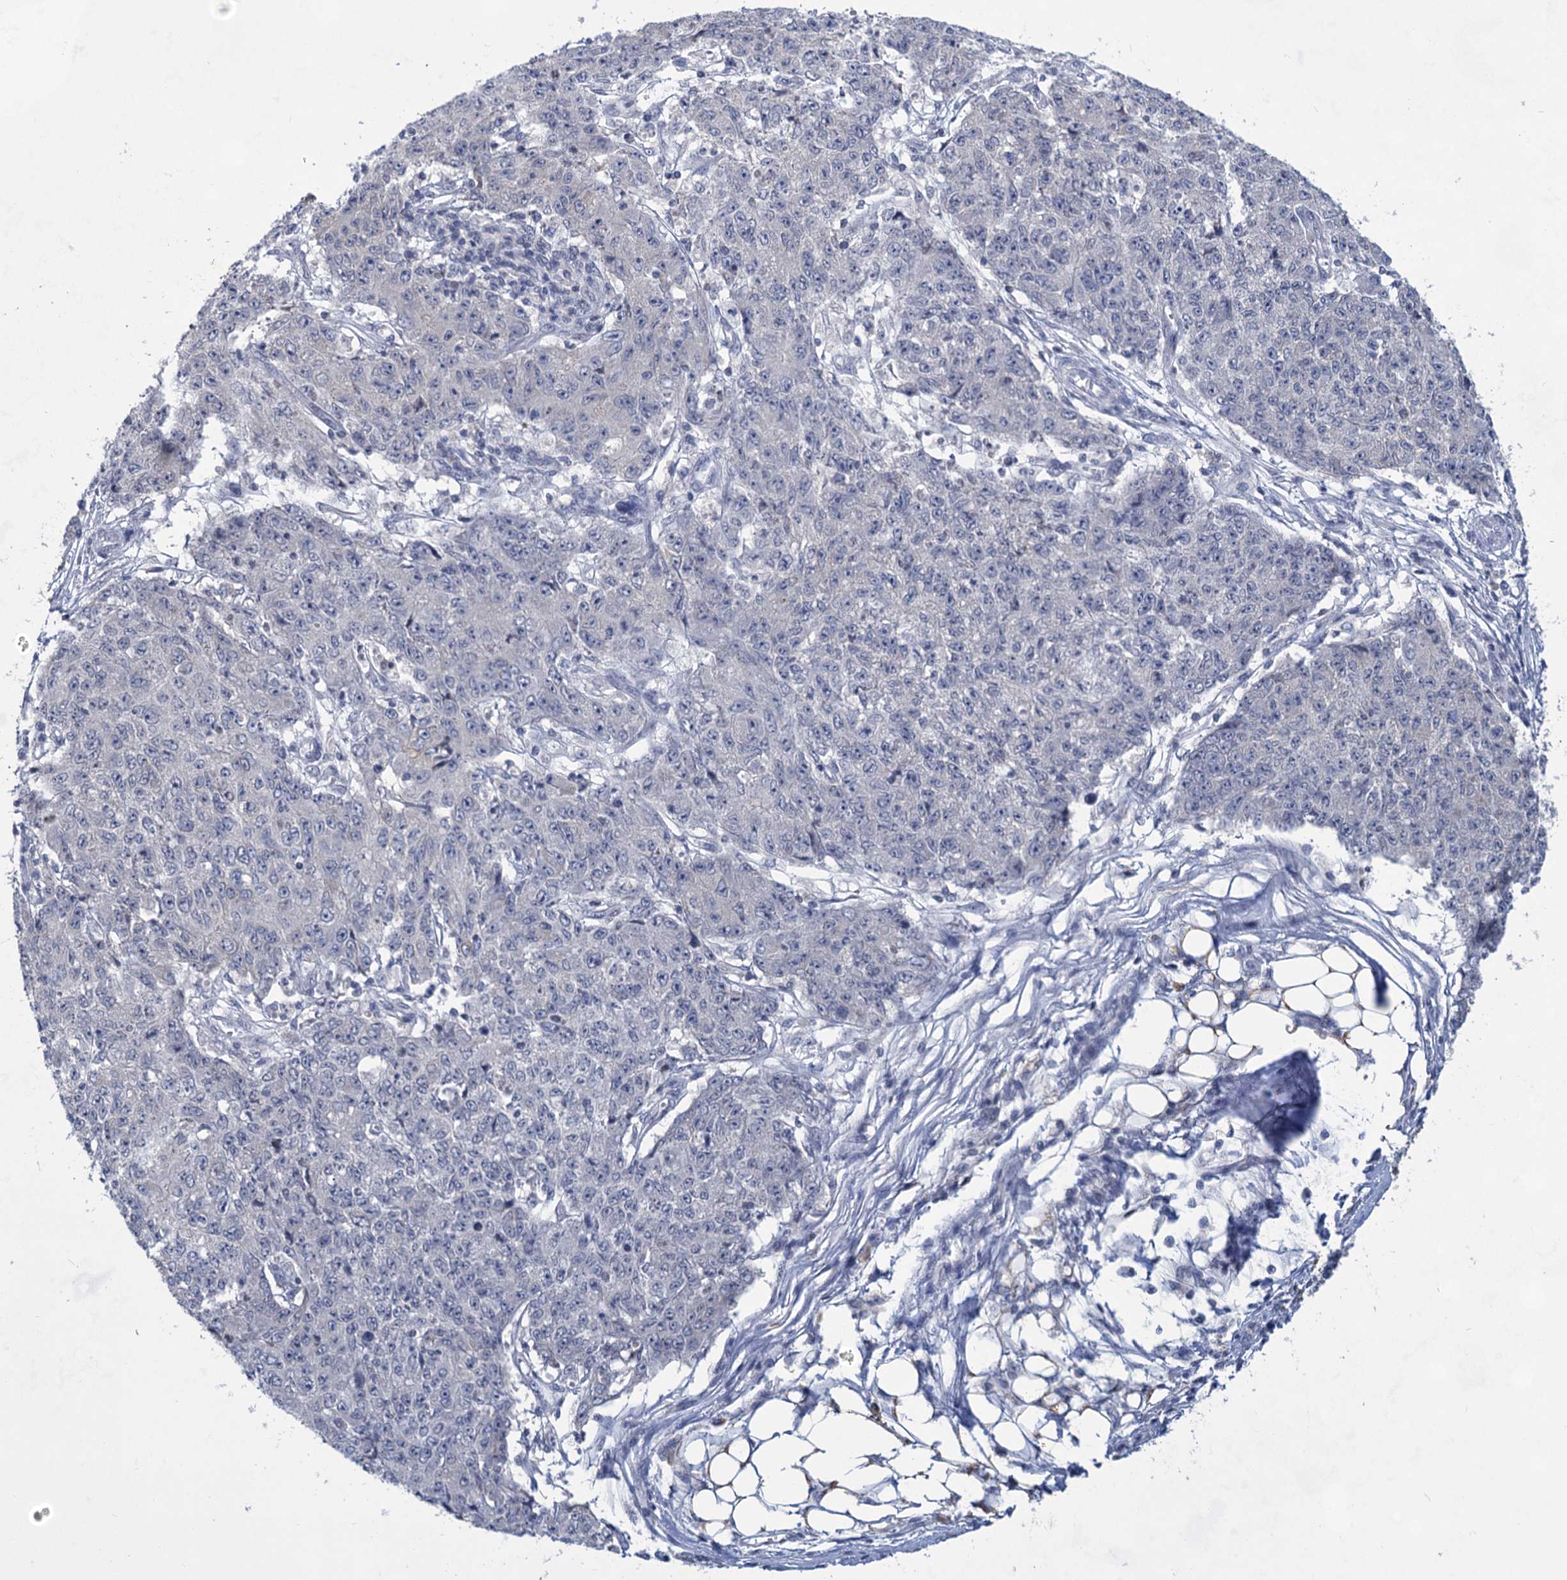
{"staining": {"intensity": "moderate", "quantity": "<25%", "location": "cytoplasmic/membranous"}, "tissue": "ovarian cancer", "cell_type": "Tumor cells", "image_type": "cancer", "snomed": [{"axis": "morphology", "description": "Carcinoma, endometroid"}, {"axis": "topography", "description": "Ovary"}], "caption": "A low amount of moderate cytoplasmic/membranous expression is appreciated in approximately <25% of tumor cells in ovarian cancer (endometroid carcinoma) tissue.", "gene": "TTC17", "patient": {"sex": "female", "age": 42}}